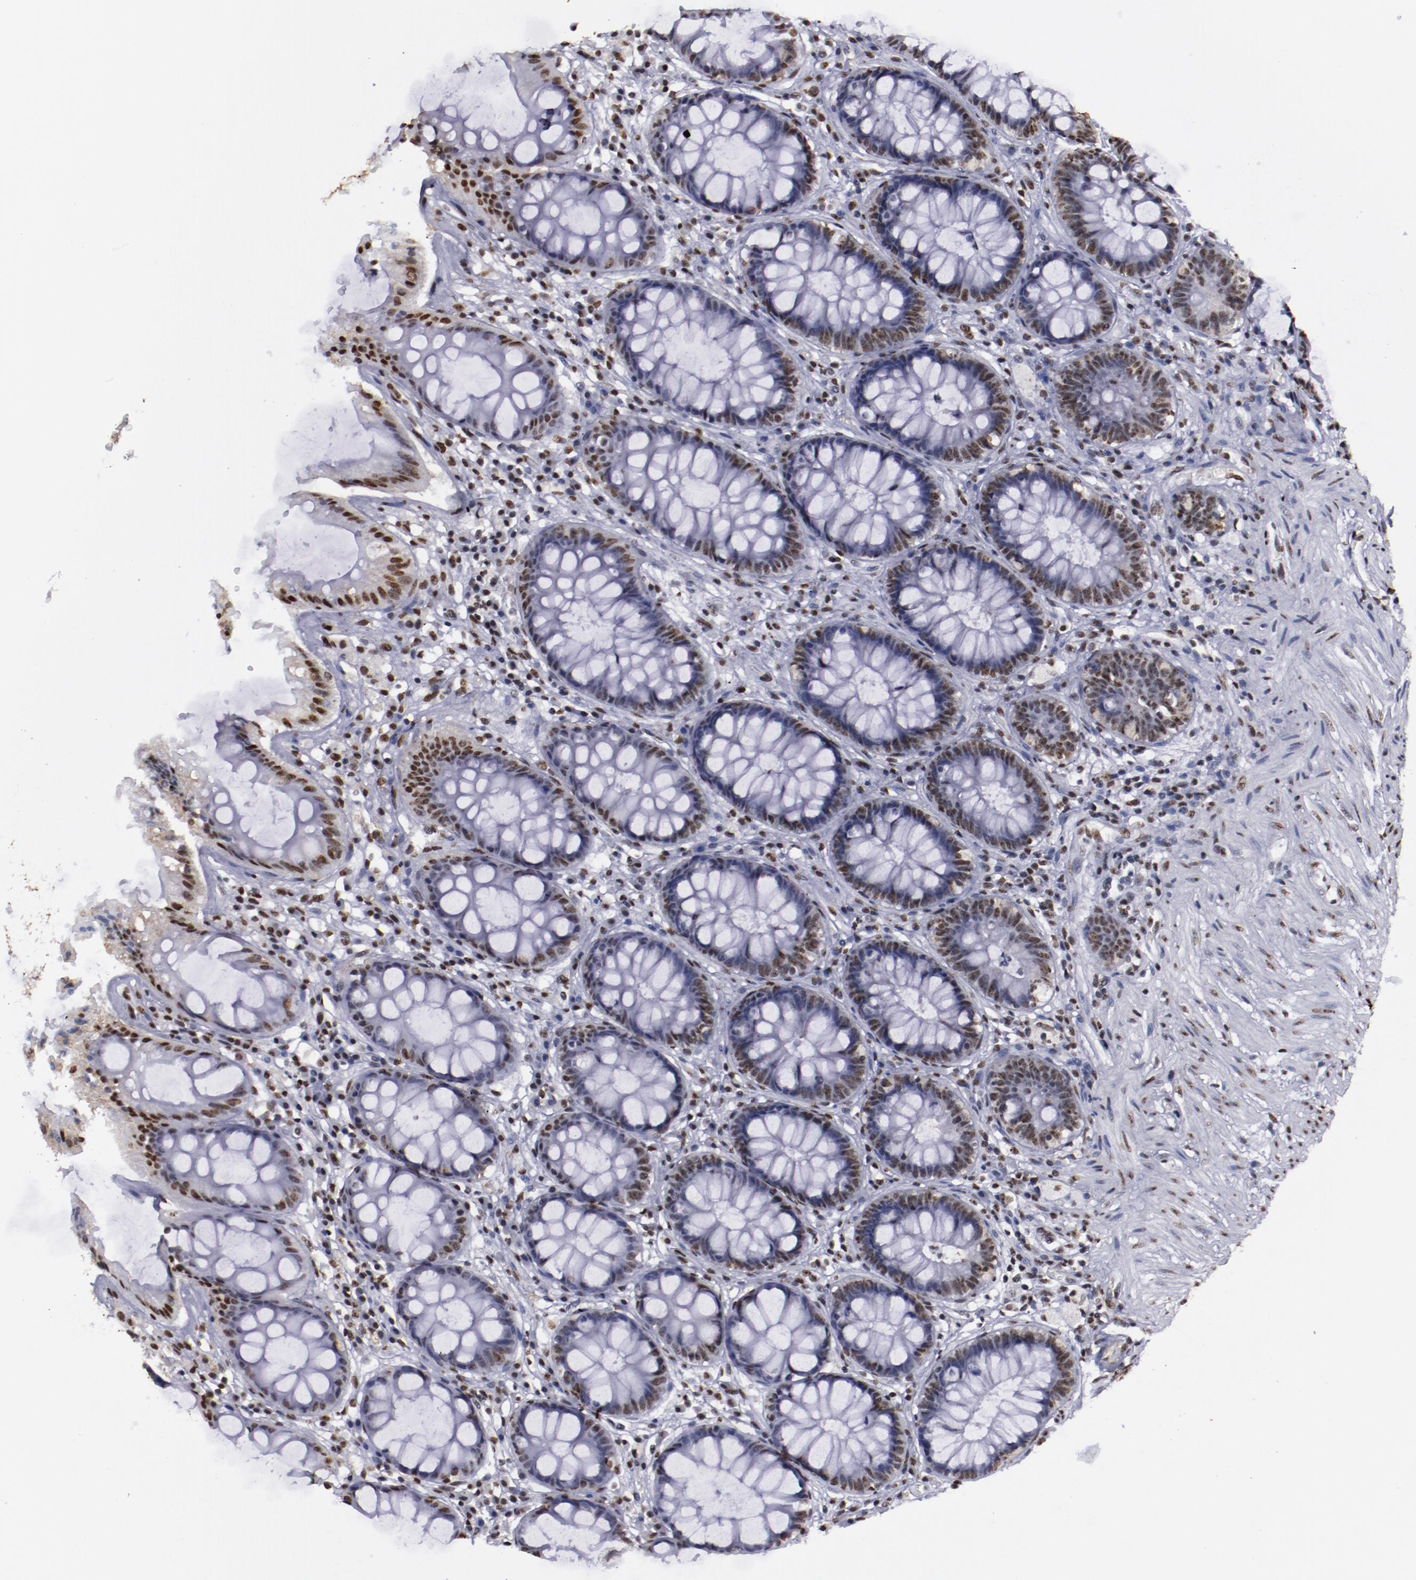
{"staining": {"intensity": "strong", "quantity": ">75%", "location": "nuclear"}, "tissue": "rectum", "cell_type": "Glandular cells", "image_type": "normal", "snomed": [{"axis": "morphology", "description": "Normal tissue, NOS"}, {"axis": "topography", "description": "Rectum"}], "caption": "Glandular cells reveal high levels of strong nuclear positivity in approximately >75% of cells in unremarkable rectum. (brown staining indicates protein expression, while blue staining denotes nuclei).", "gene": "HNRNPA1L3", "patient": {"sex": "female", "age": 46}}